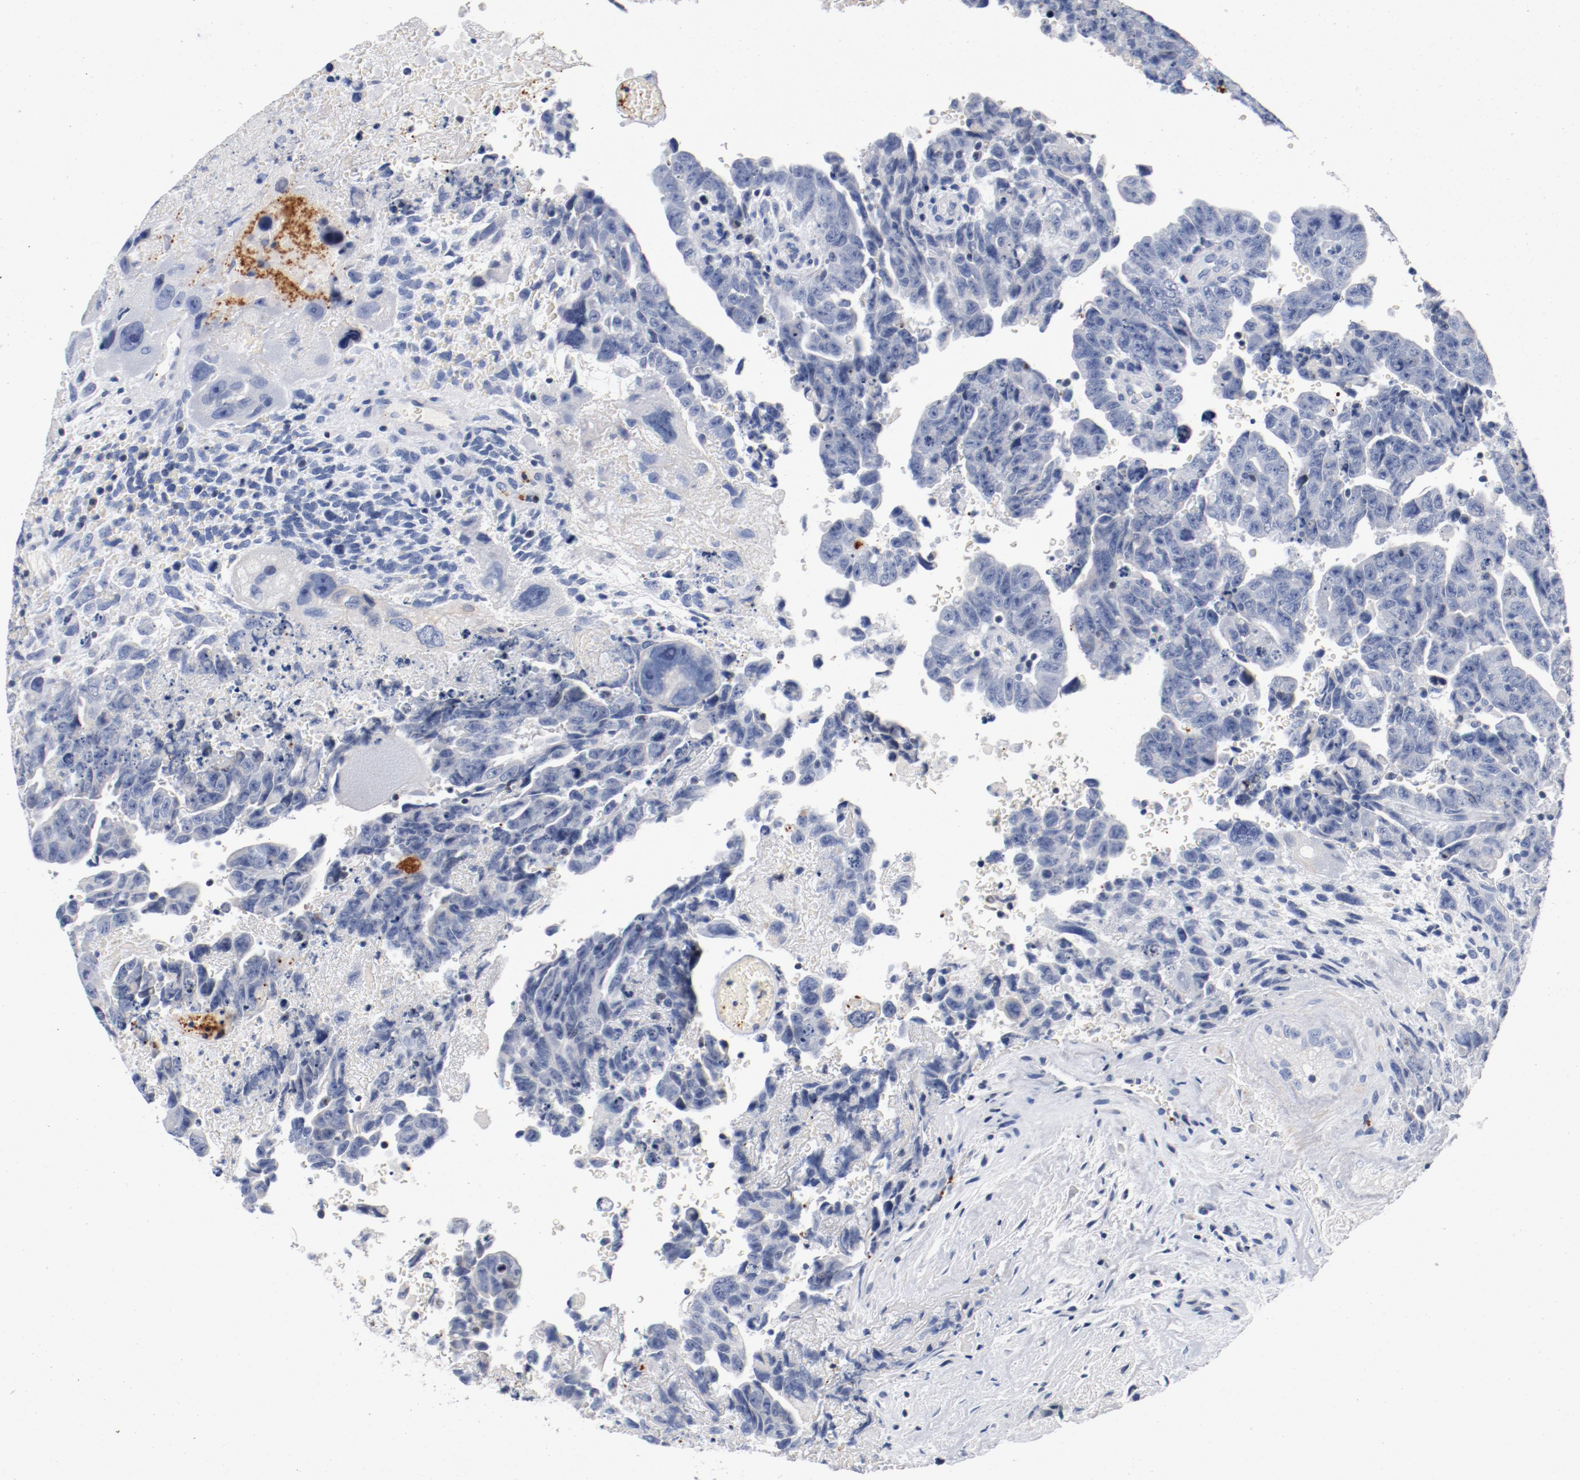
{"staining": {"intensity": "negative", "quantity": "none", "location": "none"}, "tissue": "testis cancer", "cell_type": "Tumor cells", "image_type": "cancer", "snomed": [{"axis": "morphology", "description": "Carcinoma, Embryonal, NOS"}, {"axis": "topography", "description": "Testis"}], "caption": "This photomicrograph is of embryonal carcinoma (testis) stained with immunohistochemistry to label a protein in brown with the nuclei are counter-stained blue. There is no positivity in tumor cells. (Stains: DAB (3,3'-diaminobenzidine) IHC with hematoxylin counter stain, Microscopy: brightfield microscopy at high magnification).", "gene": "PIM1", "patient": {"sex": "male", "age": 28}}